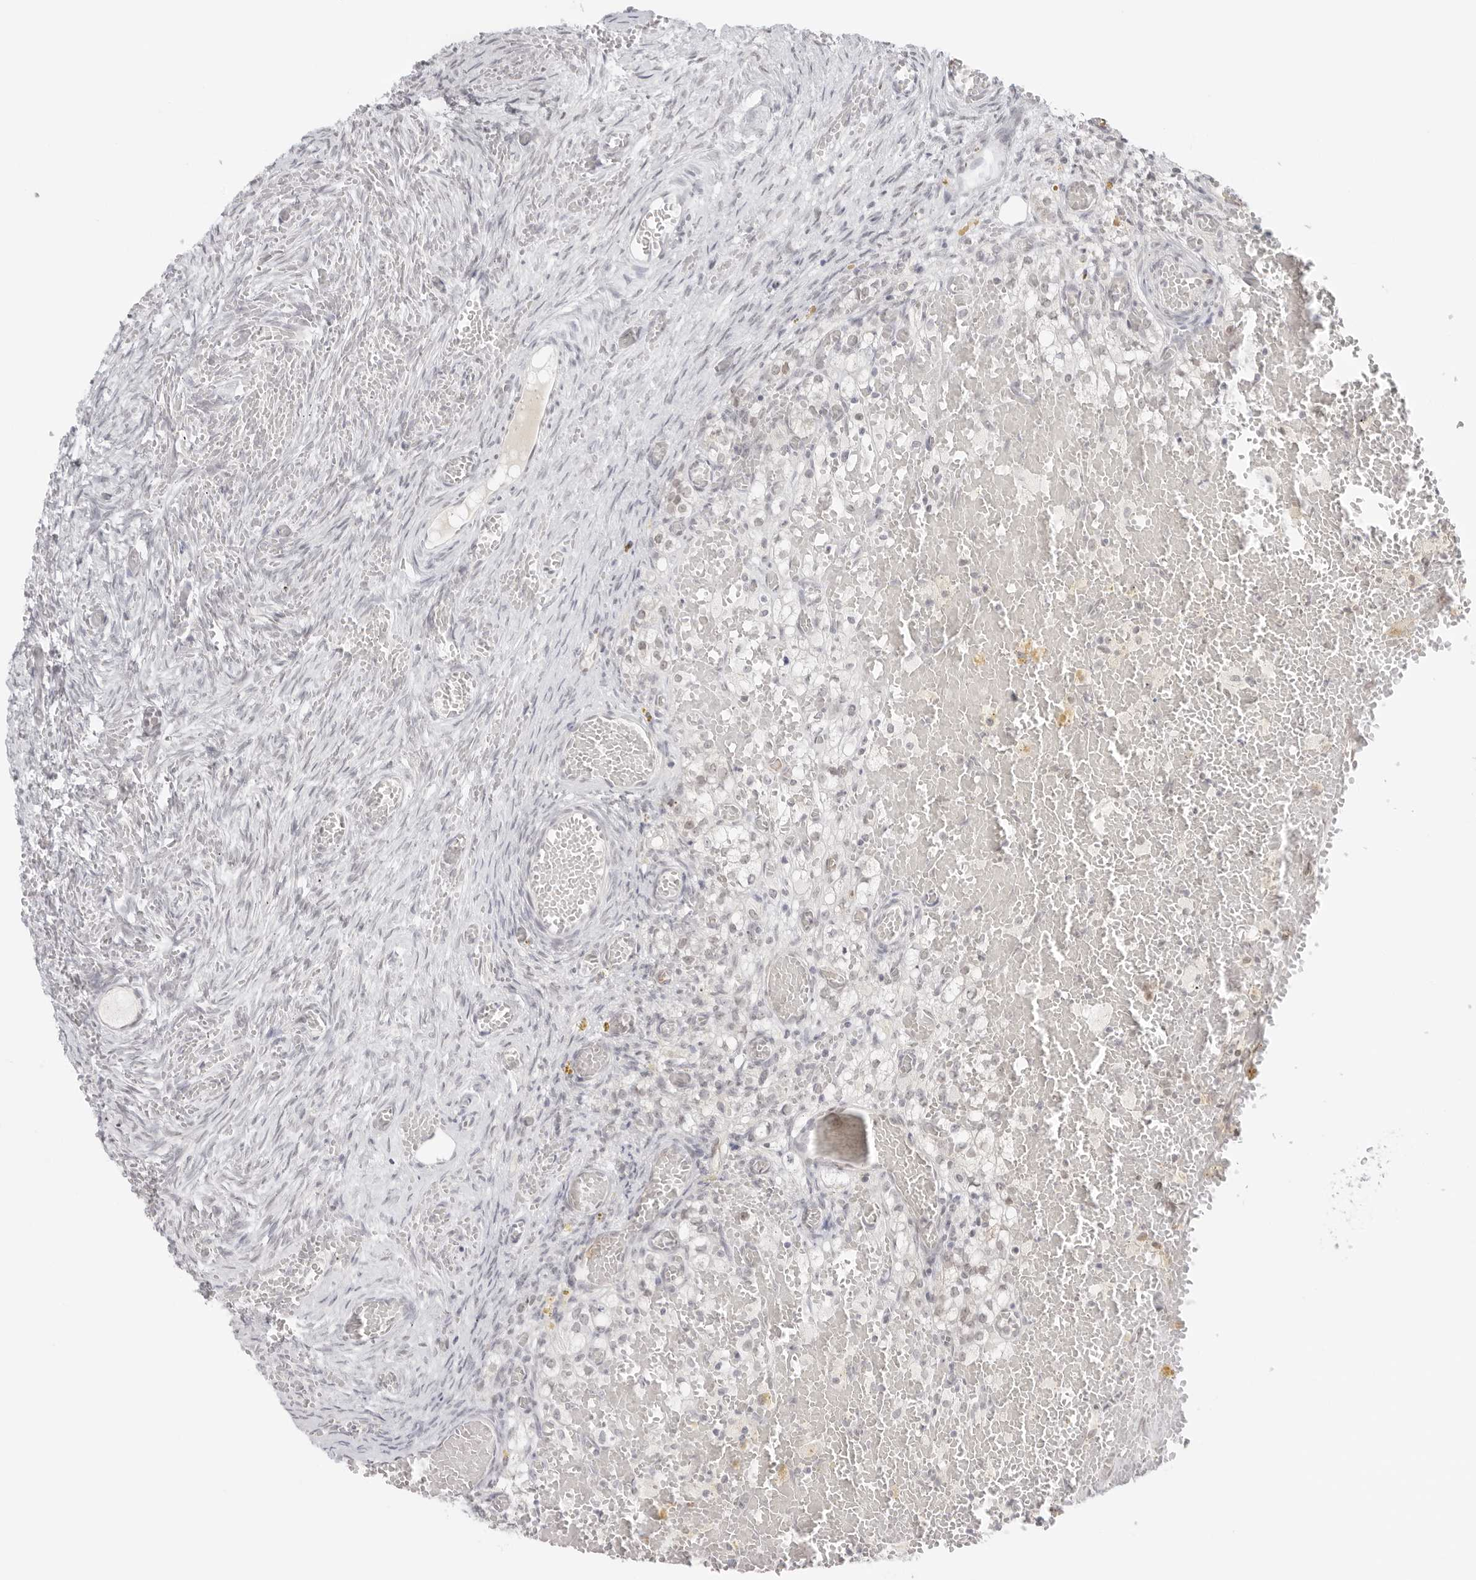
{"staining": {"intensity": "negative", "quantity": "none", "location": "none"}, "tissue": "ovary", "cell_type": "Follicle cells", "image_type": "normal", "snomed": [{"axis": "morphology", "description": "Adenocarcinoma, NOS"}, {"axis": "topography", "description": "Endometrium"}], "caption": "Follicle cells show no significant protein positivity in benign ovary. (Stains: DAB immunohistochemistry with hematoxylin counter stain, Microscopy: brightfield microscopy at high magnification).", "gene": "MED18", "patient": {"sex": "female", "age": 32}}